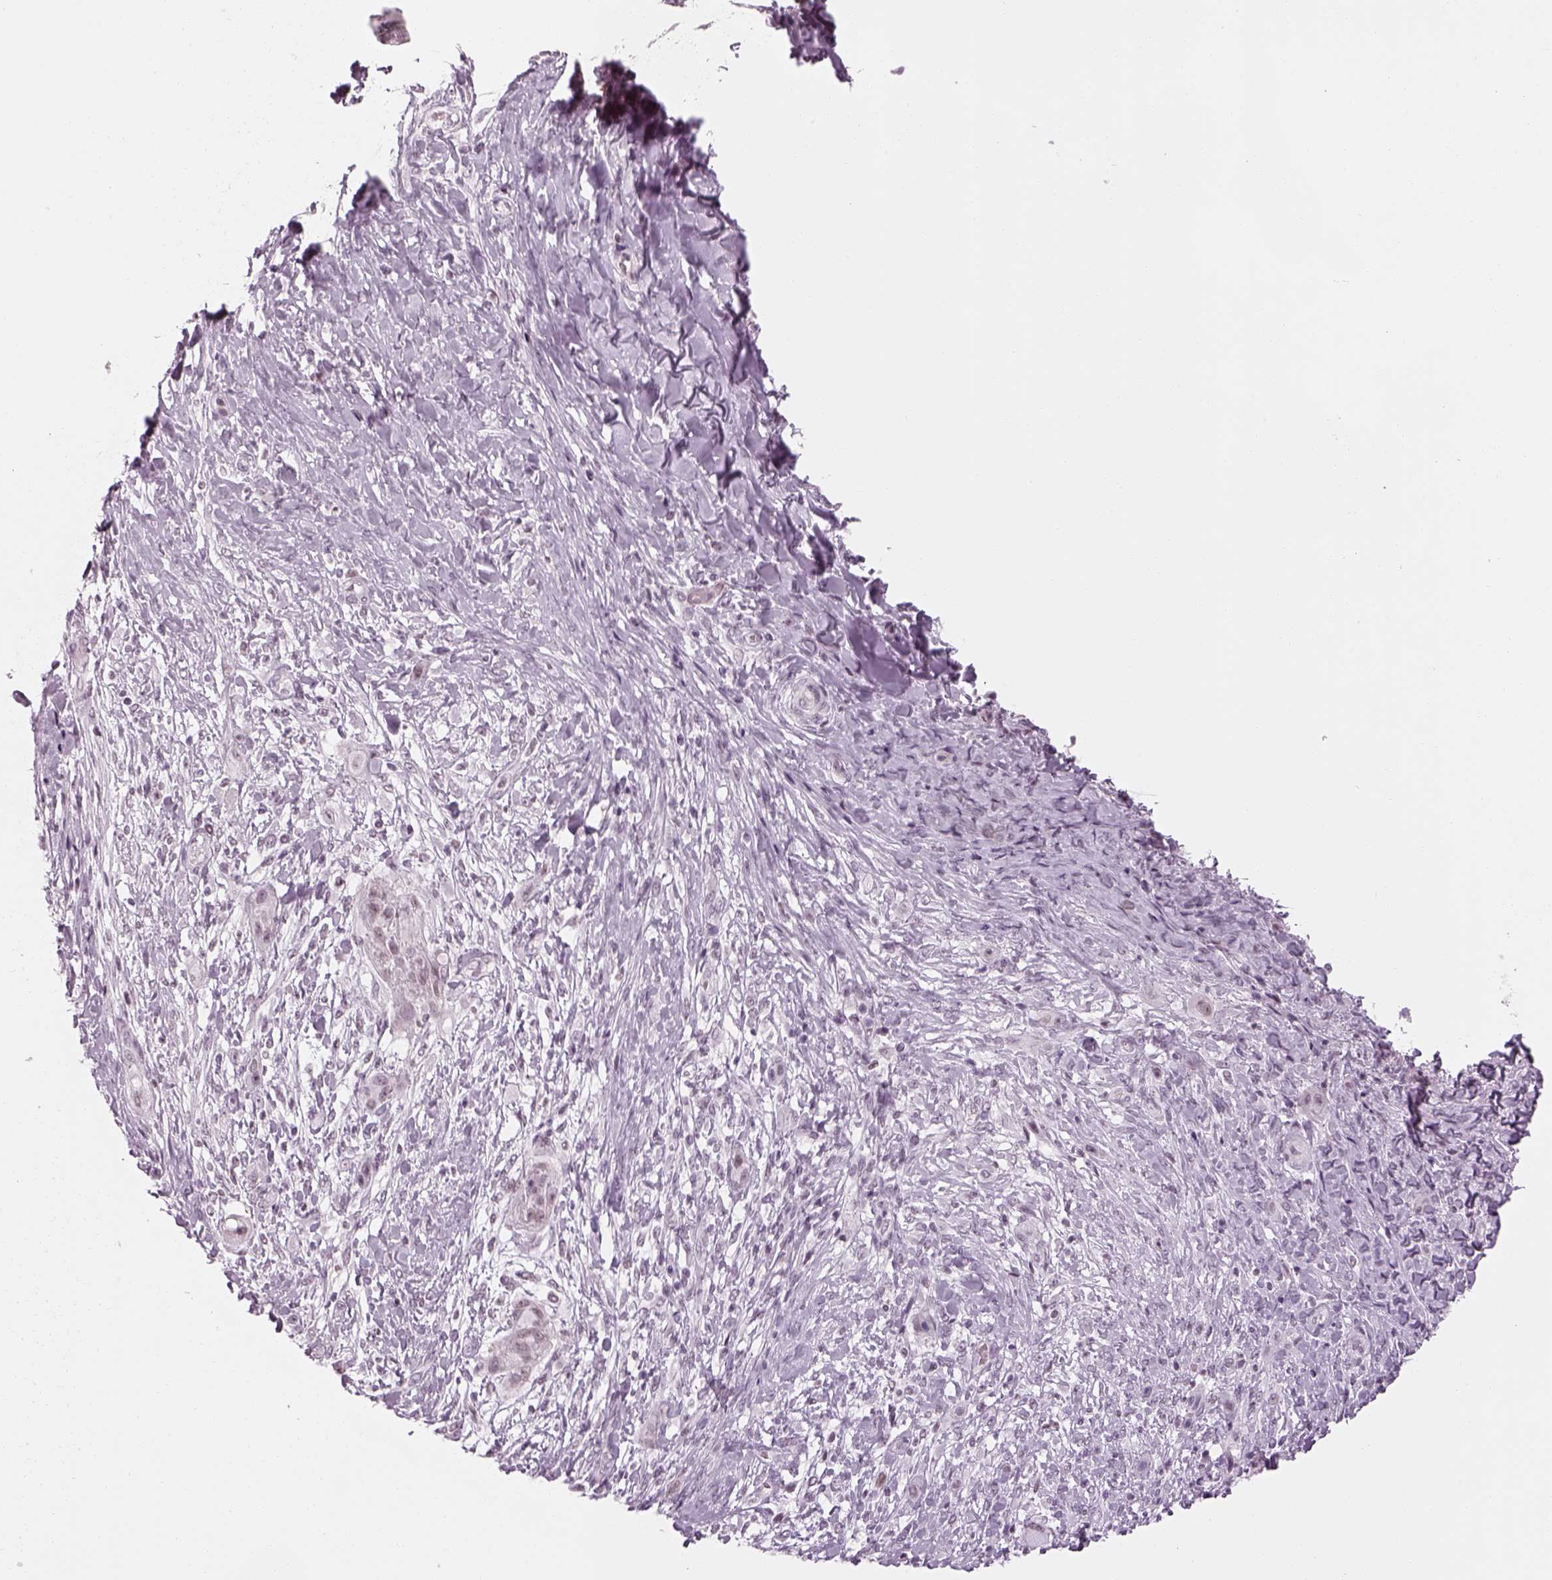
{"staining": {"intensity": "negative", "quantity": "none", "location": "none"}, "tissue": "skin cancer", "cell_type": "Tumor cells", "image_type": "cancer", "snomed": [{"axis": "morphology", "description": "Squamous cell carcinoma, NOS"}, {"axis": "topography", "description": "Skin"}], "caption": "Skin cancer was stained to show a protein in brown. There is no significant expression in tumor cells. (Stains: DAB (3,3'-diaminobenzidine) immunohistochemistry (IHC) with hematoxylin counter stain, Microscopy: brightfield microscopy at high magnification).", "gene": "KCNG2", "patient": {"sex": "male", "age": 62}}